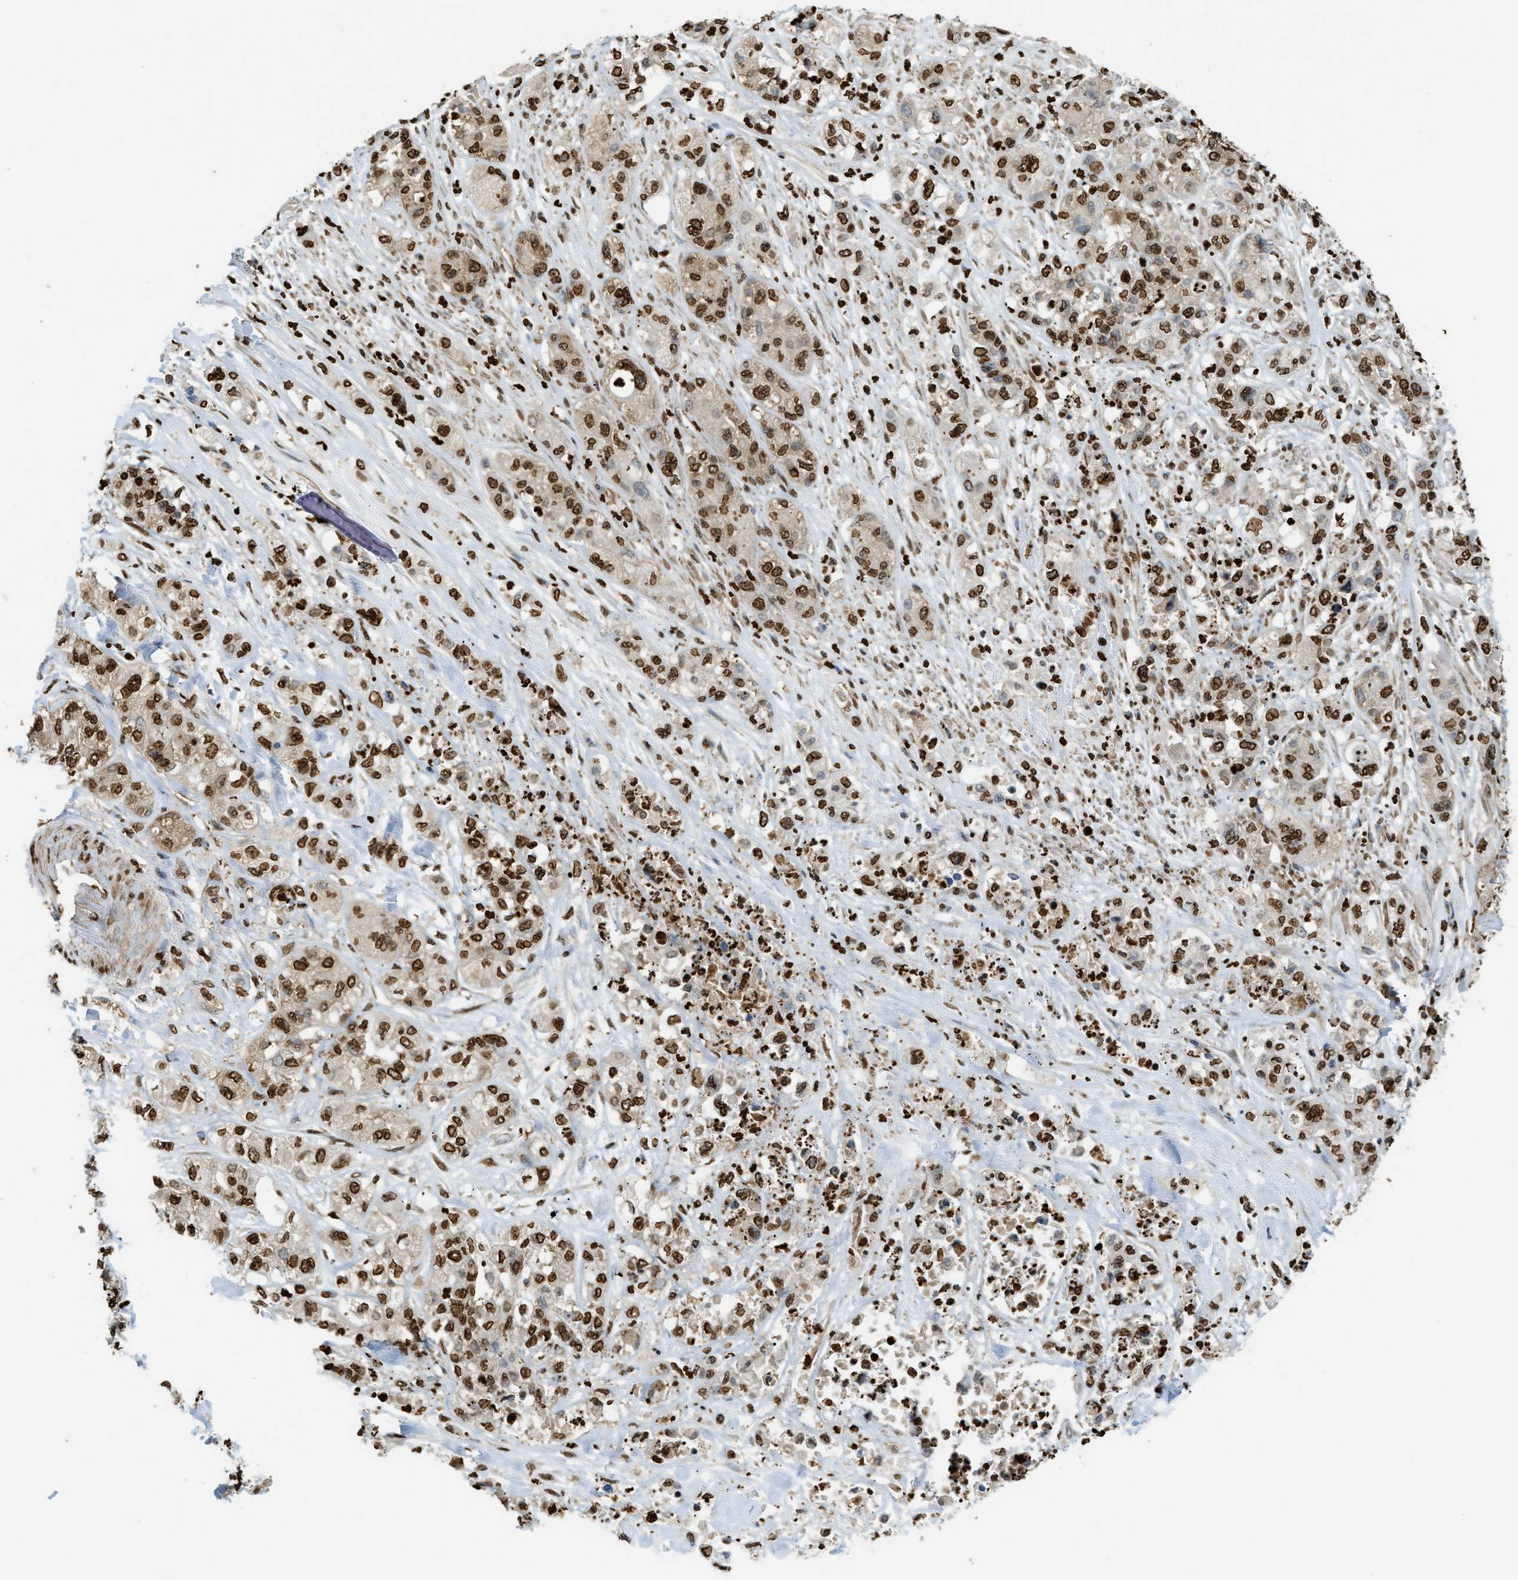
{"staining": {"intensity": "strong", "quantity": ">75%", "location": "nuclear"}, "tissue": "pancreatic cancer", "cell_type": "Tumor cells", "image_type": "cancer", "snomed": [{"axis": "morphology", "description": "Adenocarcinoma, NOS"}, {"axis": "topography", "description": "Pancreas"}], "caption": "IHC image of neoplastic tissue: pancreatic cancer stained using immunohistochemistry displays high levels of strong protein expression localized specifically in the nuclear of tumor cells, appearing as a nuclear brown color.", "gene": "NR5A2", "patient": {"sex": "female", "age": 78}}